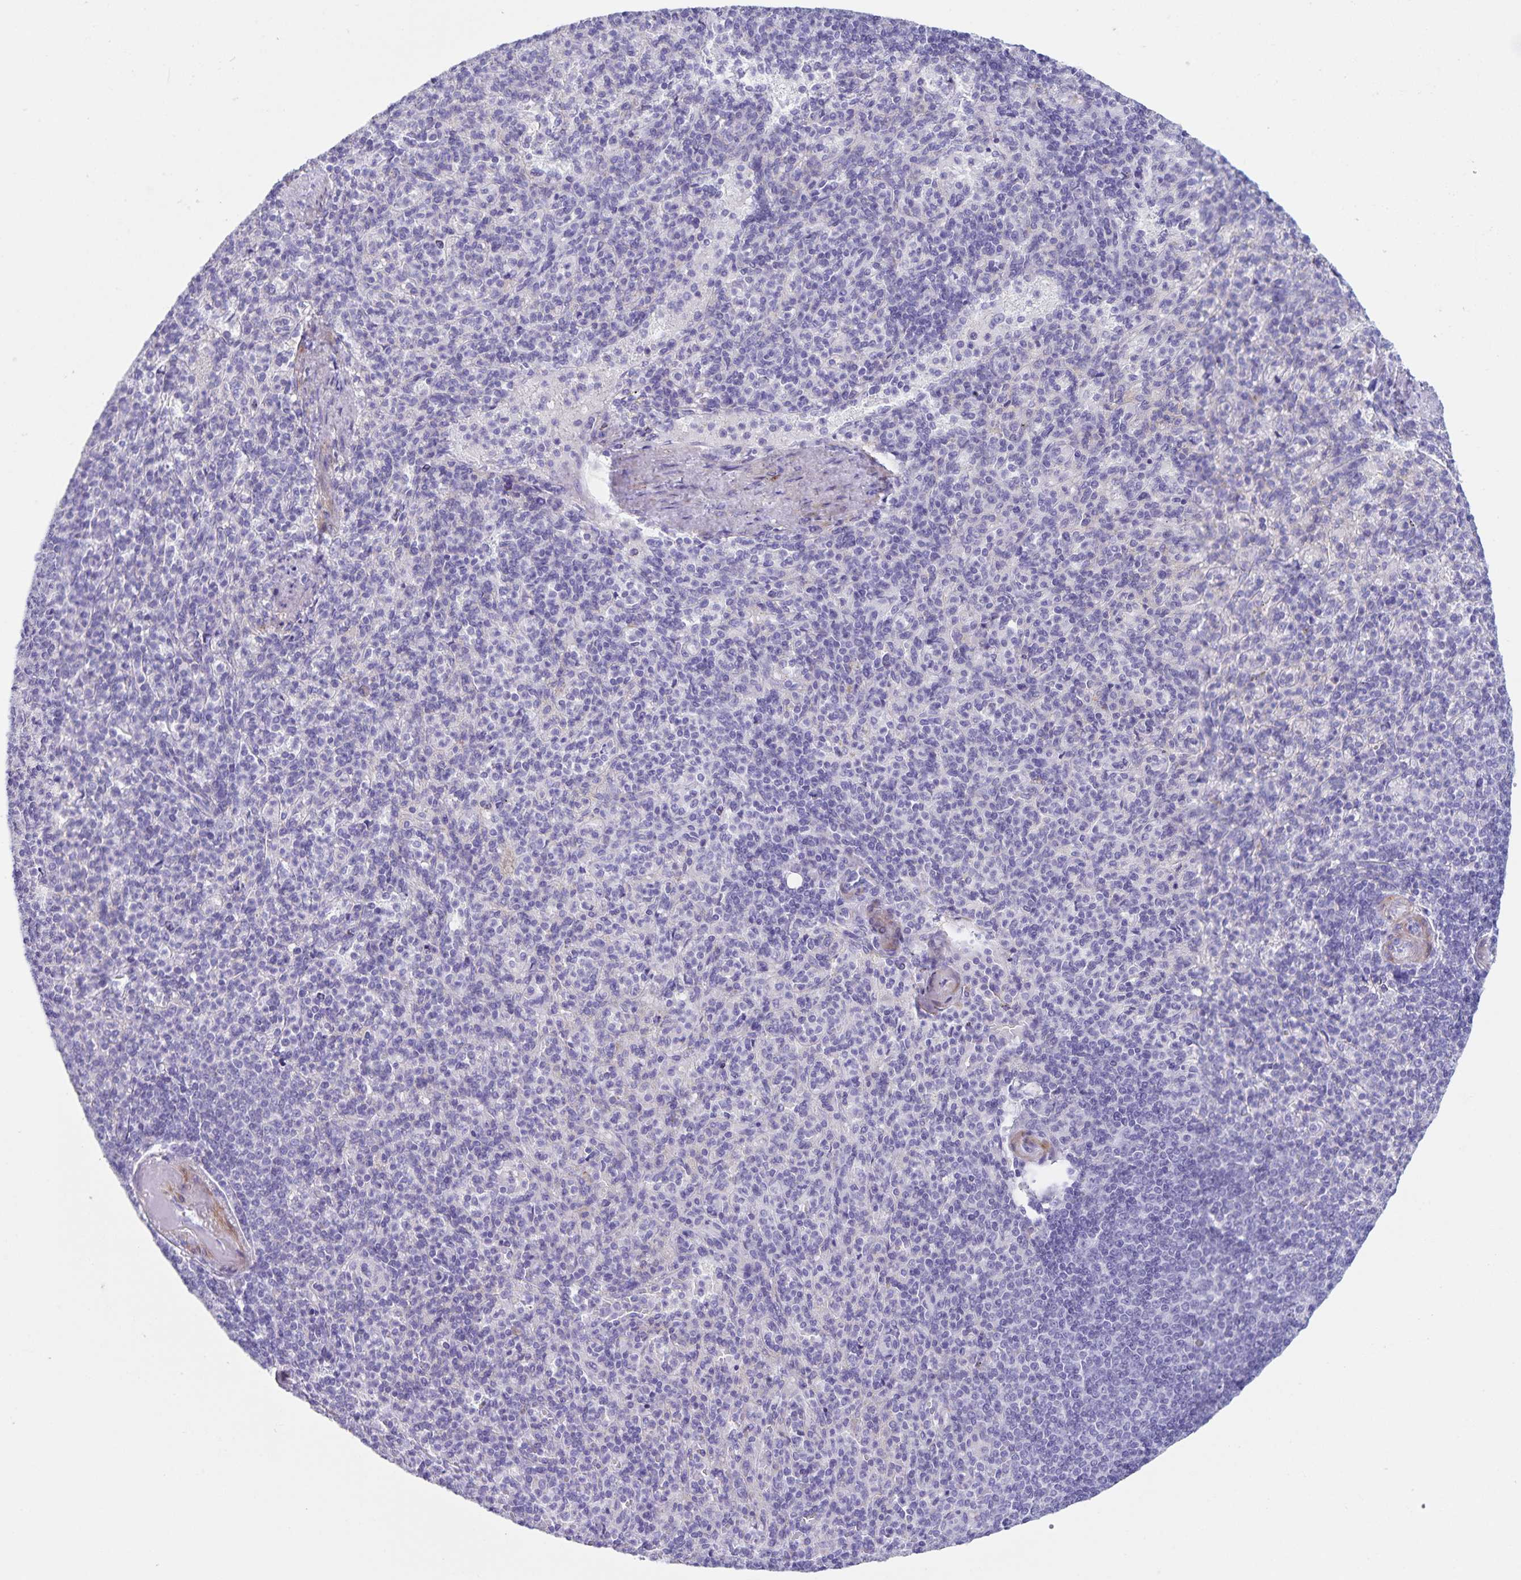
{"staining": {"intensity": "negative", "quantity": "none", "location": "none"}, "tissue": "spleen", "cell_type": "Cells in red pulp", "image_type": "normal", "snomed": [{"axis": "morphology", "description": "Normal tissue, NOS"}, {"axis": "topography", "description": "Spleen"}], "caption": "Photomicrograph shows no significant protein staining in cells in red pulp of benign spleen.", "gene": "C11orf42", "patient": {"sex": "female", "age": 74}}